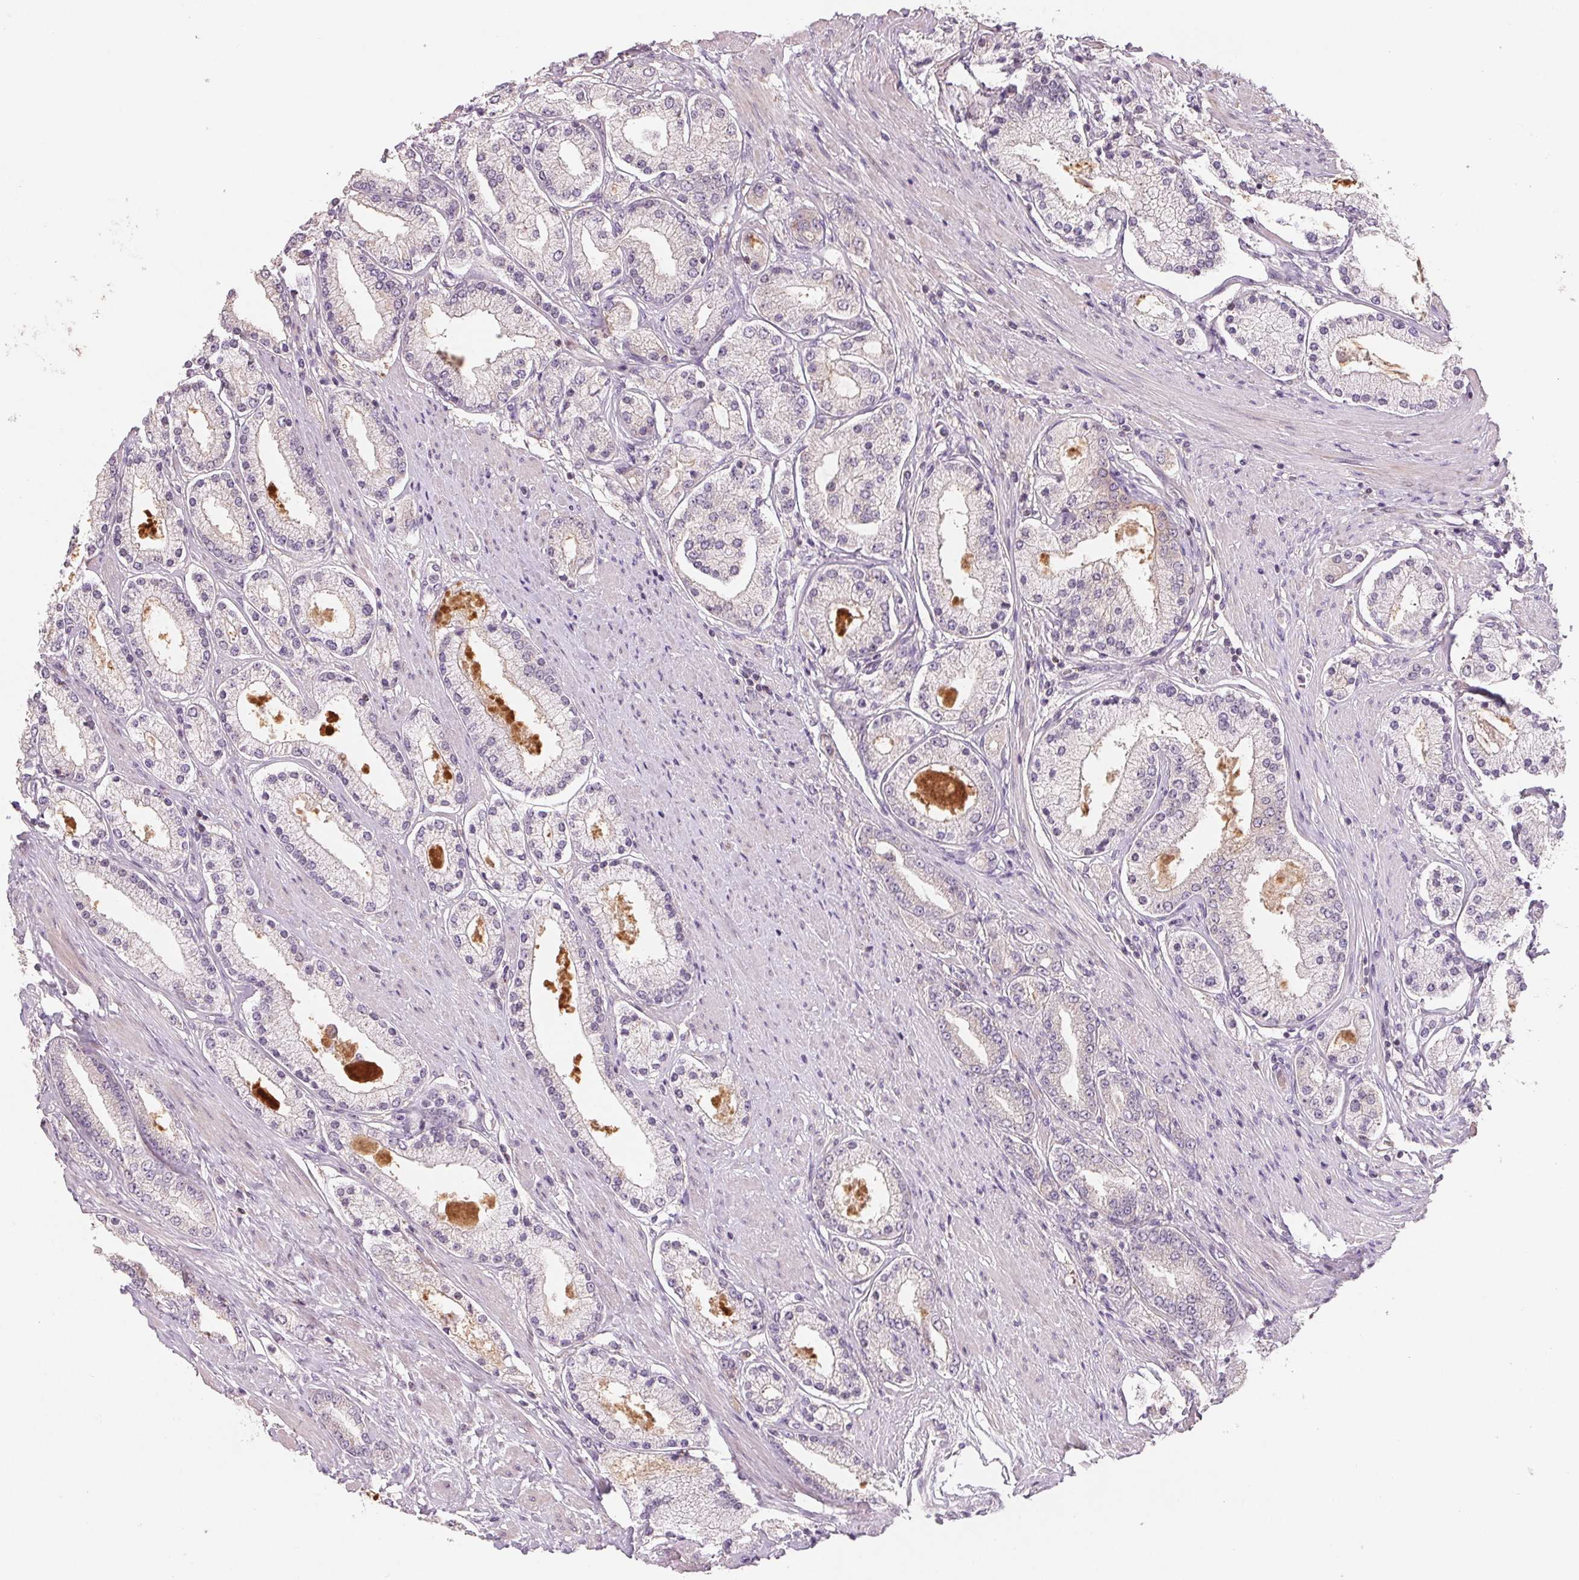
{"staining": {"intensity": "negative", "quantity": "none", "location": "none"}, "tissue": "prostate cancer", "cell_type": "Tumor cells", "image_type": "cancer", "snomed": [{"axis": "morphology", "description": "Adenocarcinoma, High grade"}, {"axis": "topography", "description": "Prostate"}], "caption": "Tumor cells show no significant protein positivity in prostate high-grade adenocarcinoma.", "gene": "VTCN1", "patient": {"sex": "male", "age": 67}}